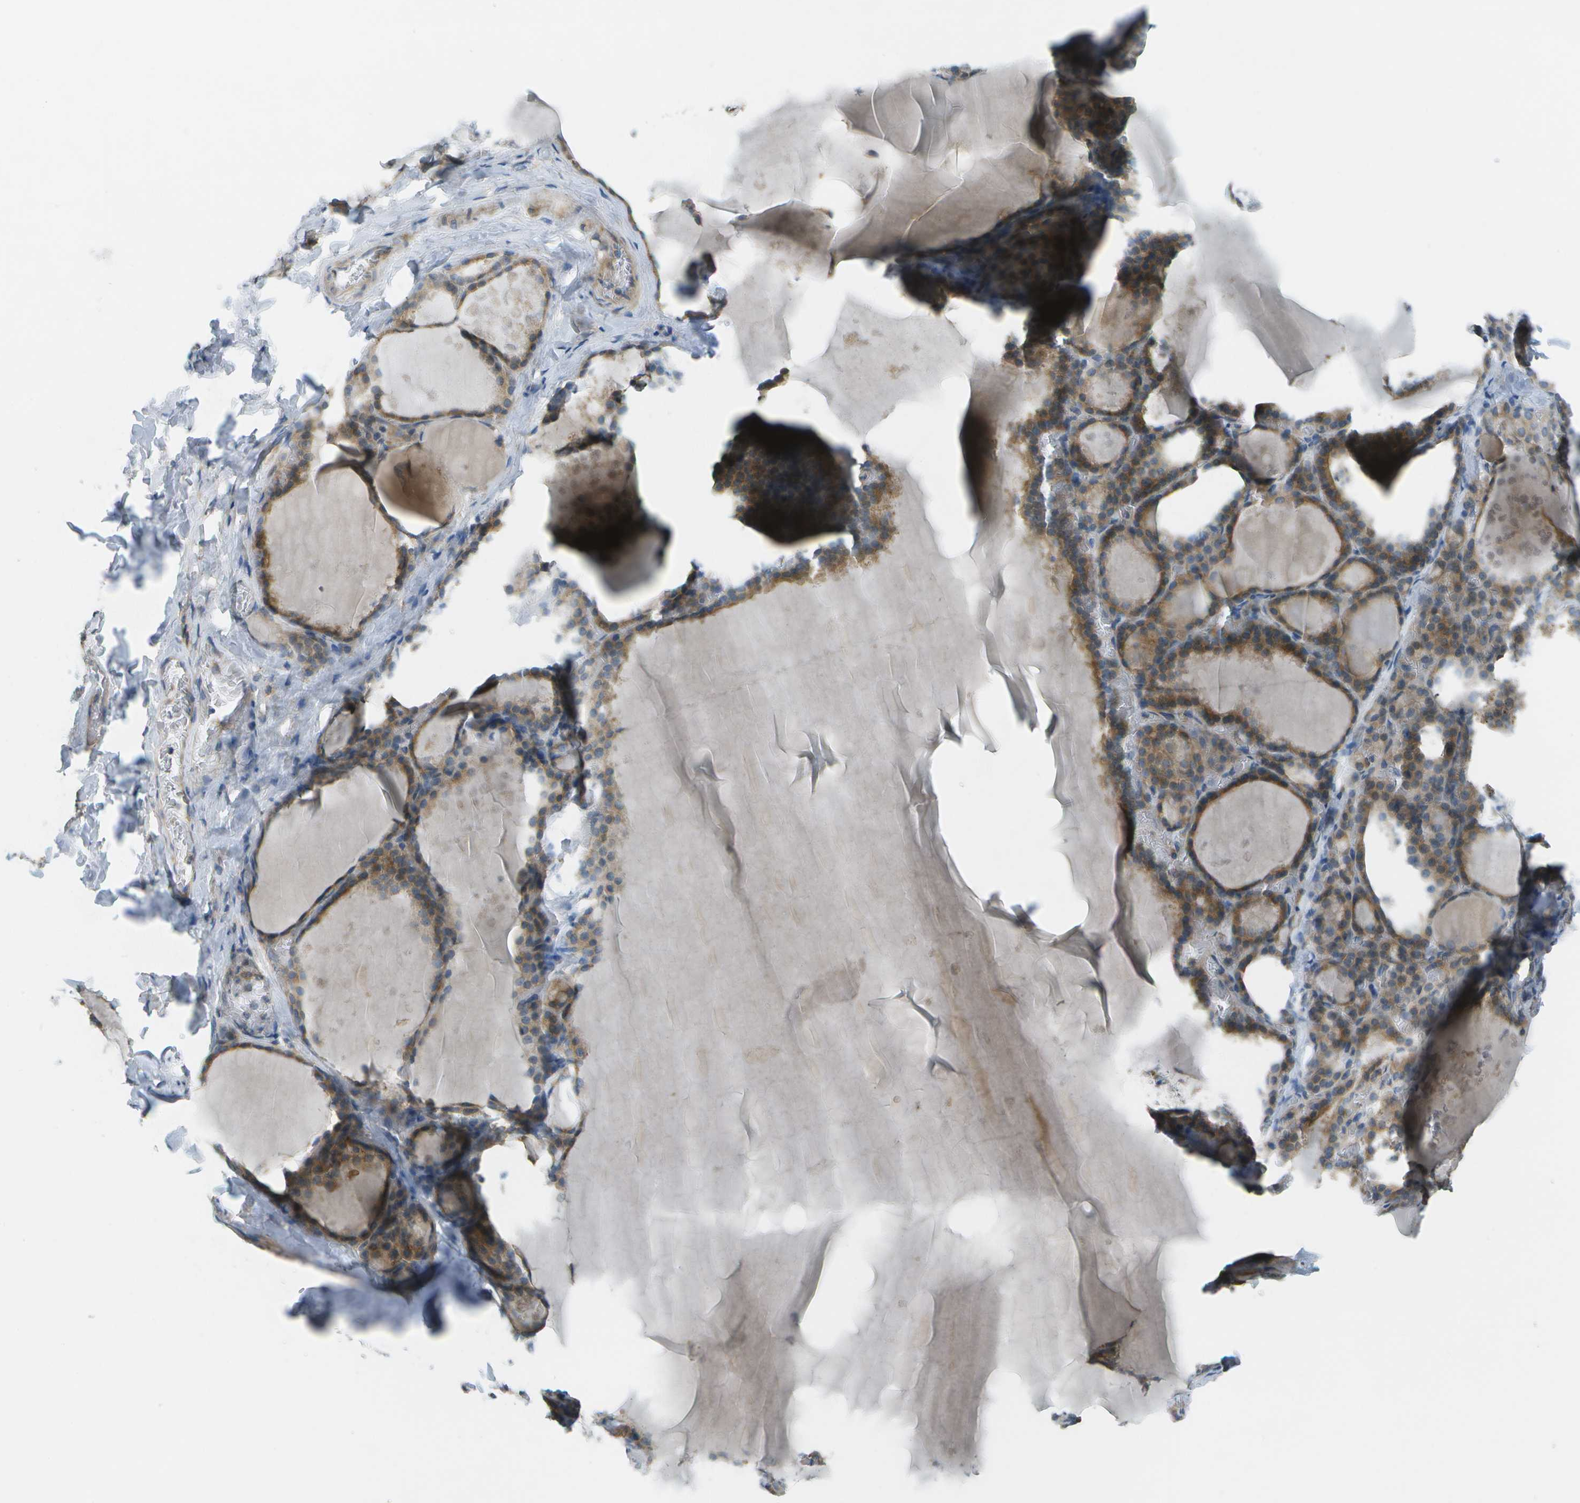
{"staining": {"intensity": "moderate", "quantity": ">75%", "location": "cytoplasmic/membranous"}, "tissue": "thyroid gland", "cell_type": "Glandular cells", "image_type": "normal", "snomed": [{"axis": "morphology", "description": "Normal tissue, NOS"}, {"axis": "topography", "description": "Thyroid gland"}], "caption": "A high-resolution image shows IHC staining of benign thyroid gland, which demonstrates moderate cytoplasmic/membranous staining in about >75% of glandular cells. The protein of interest is stained brown, and the nuclei are stained in blue (DAB (3,3'-diaminobenzidine) IHC with brightfield microscopy, high magnification).", "gene": "WNK2", "patient": {"sex": "male", "age": 56}}